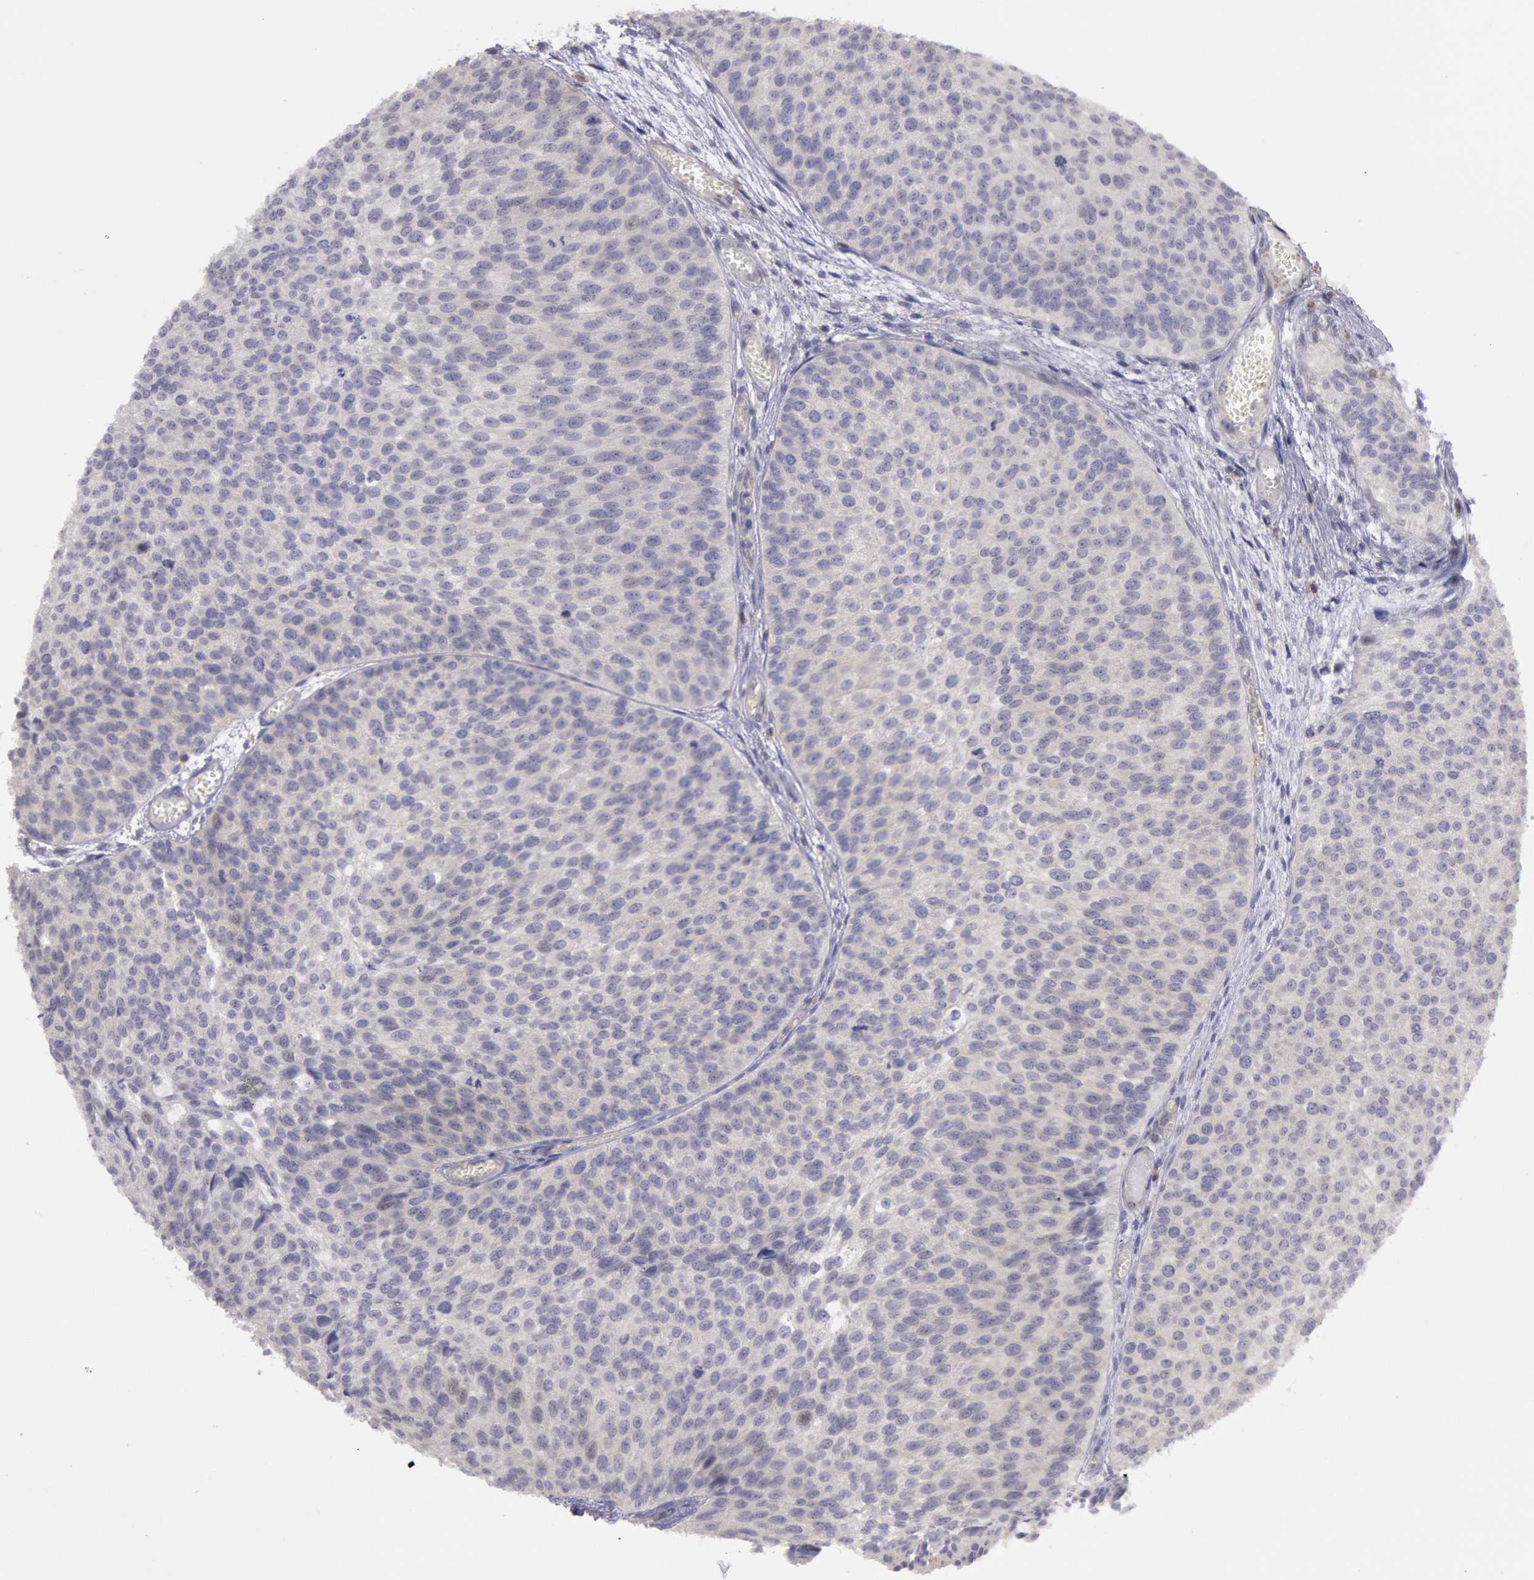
{"staining": {"intensity": "weak", "quantity": ">75%", "location": "cytoplasmic/membranous"}, "tissue": "urothelial cancer", "cell_type": "Tumor cells", "image_type": "cancer", "snomed": [{"axis": "morphology", "description": "Urothelial carcinoma, Low grade"}, {"axis": "topography", "description": "Urinary bladder"}], "caption": "Human urothelial carcinoma (low-grade) stained for a protein (brown) shows weak cytoplasmic/membranous positive expression in about >75% of tumor cells.", "gene": "TRIB2", "patient": {"sex": "male", "age": 84}}